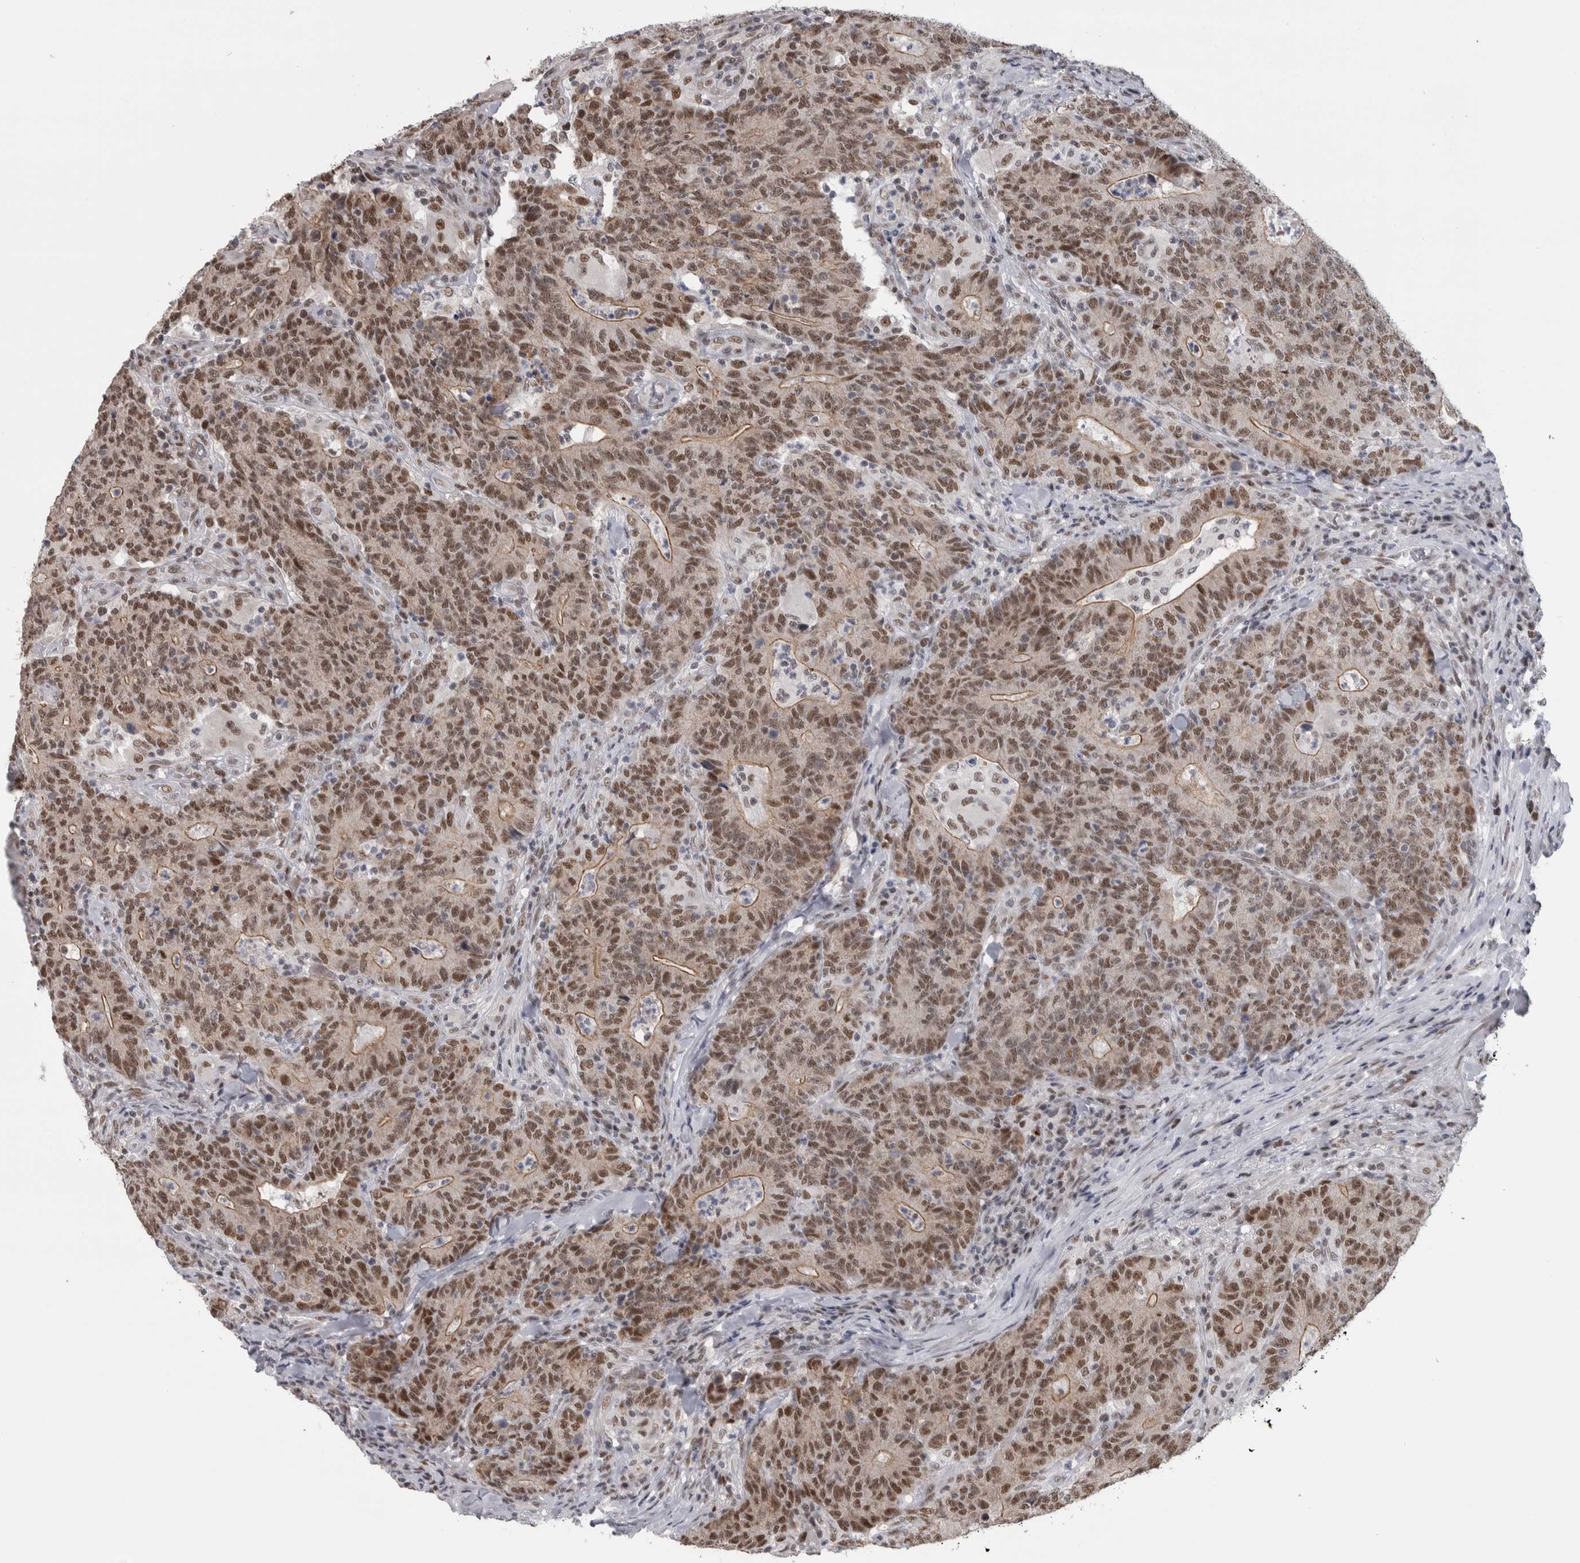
{"staining": {"intensity": "moderate", "quantity": ">75%", "location": "cytoplasmic/membranous,nuclear"}, "tissue": "colorectal cancer", "cell_type": "Tumor cells", "image_type": "cancer", "snomed": [{"axis": "morphology", "description": "Normal tissue, NOS"}, {"axis": "morphology", "description": "Adenocarcinoma, NOS"}, {"axis": "topography", "description": "Colon"}], "caption": "Brown immunohistochemical staining in human colorectal cancer displays moderate cytoplasmic/membranous and nuclear expression in about >75% of tumor cells.", "gene": "HEXIM2", "patient": {"sex": "female", "age": 75}}